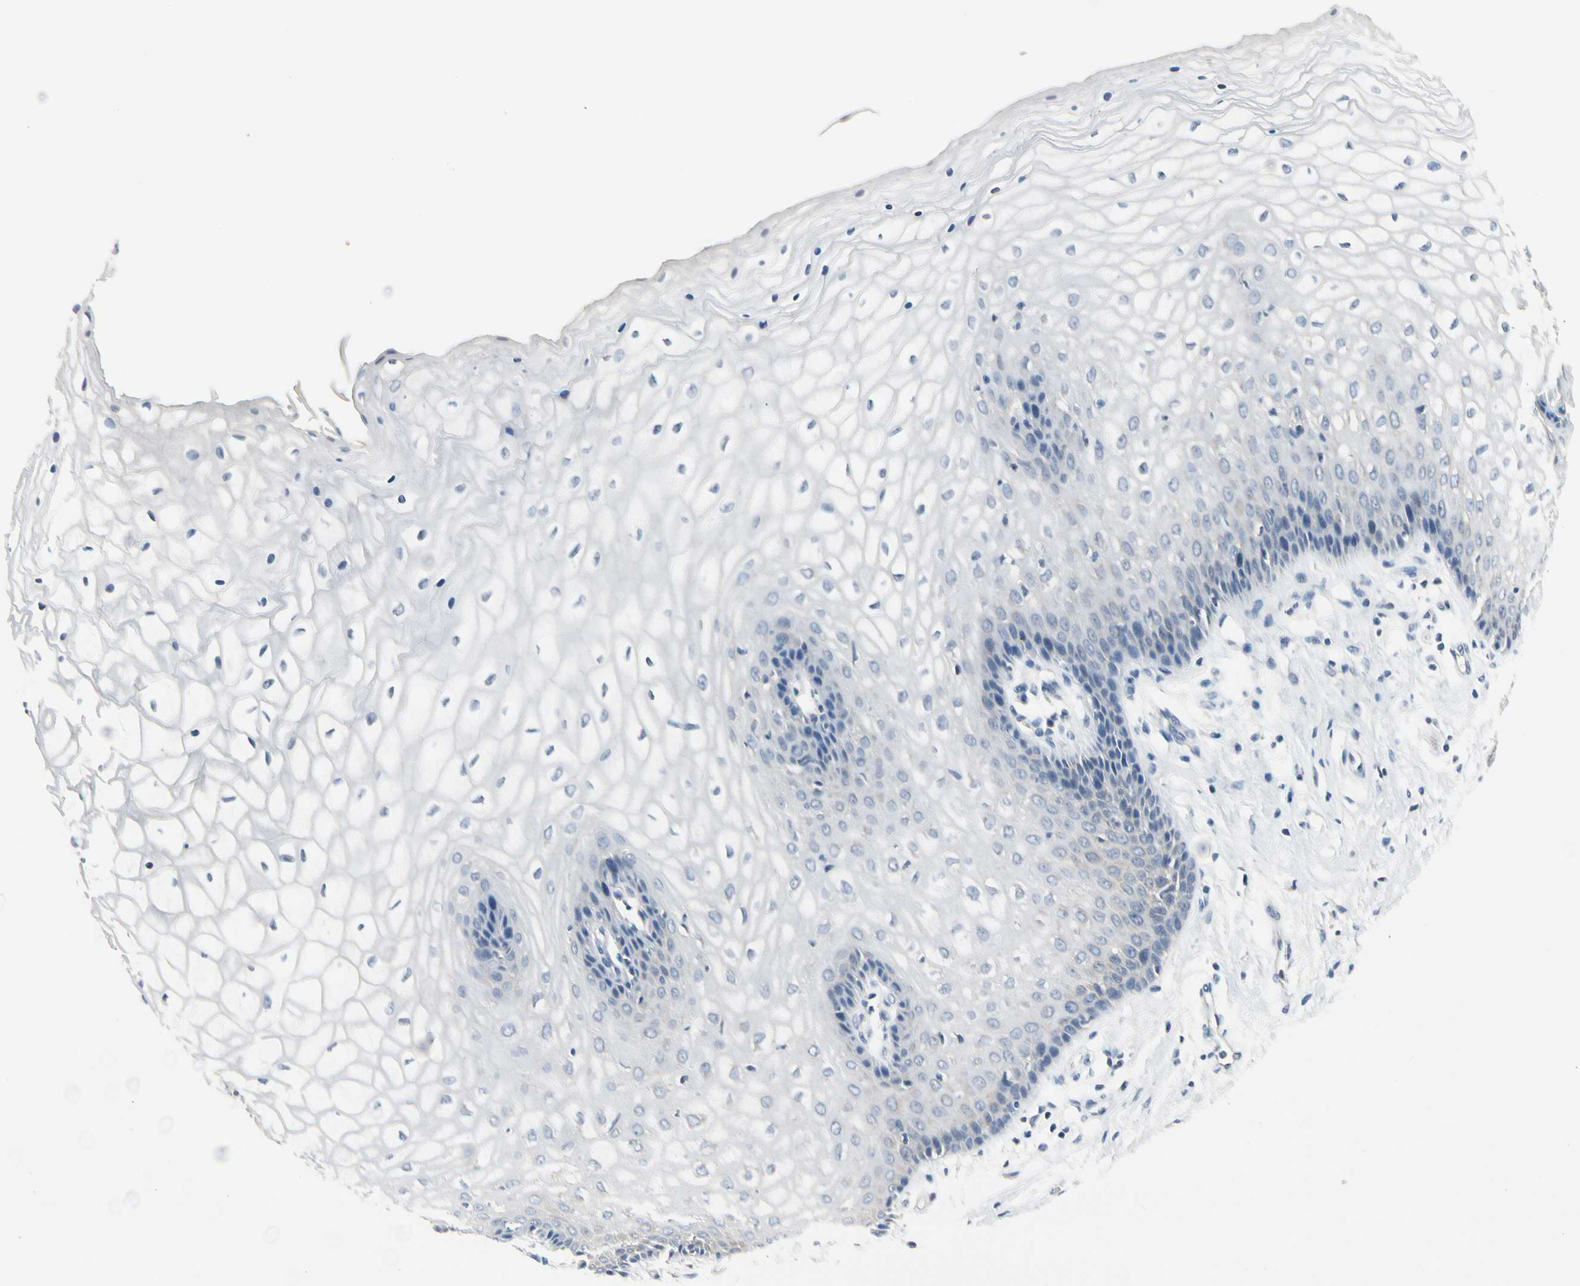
{"staining": {"intensity": "negative", "quantity": "none", "location": "none"}, "tissue": "vagina", "cell_type": "Squamous epithelial cells", "image_type": "normal", "snomed": [{"axis": "morphology", "description": "Normal tissue, NOS"}, {"axis": "topography", "description": "Vagina"}], "caption": "The micrograph demonstrates no staining of squamous epithelial cells in benign vagina.", "gene": "ZSCAN1", "patient": {"sex": "female", "age": 34}}